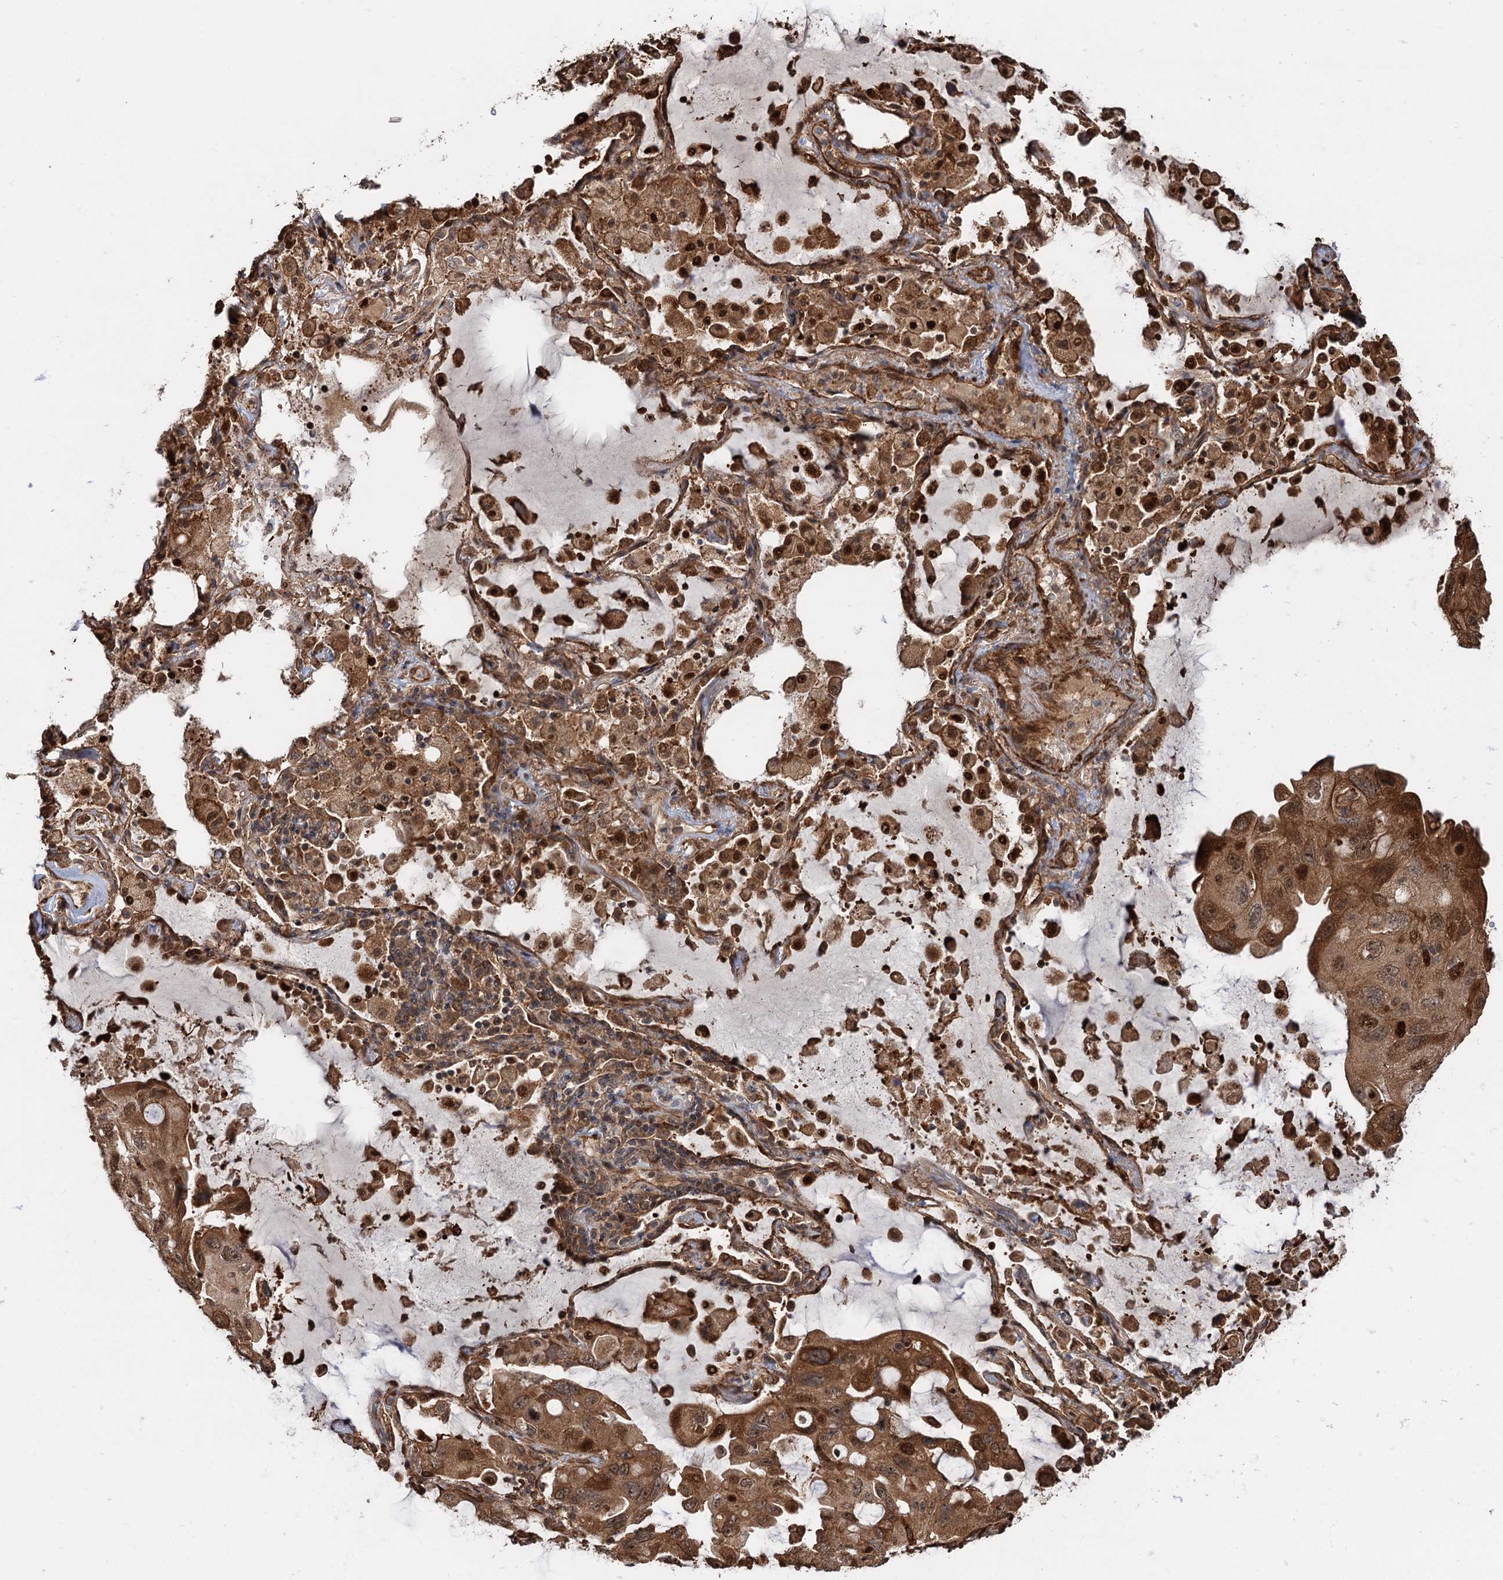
{"staining": {"intensity": "moderate", "quantity": ">75%", "location": "cytoplasmic/membranous,nuclear"}, "tissue": "lung cancer", "cell_type": "Tumor cells", "image_type": "cancer", "snomed": [{"axis": "morphology", "description": "Squamous cell carcinoma, NOS"}, {"axis": "topography", "description": "Lung"}], "caption": "Protein staining by immunohistochemistry reveals moderate cytoplasmic/membranous and nuclear expression in about >75% of tumor cells in lung cancer (squamous cell carcinoma). The staining was performed using DAB (3,3'-diaminobenzidine) to visualize the protein expression in brown, while the nuclei were stained in blue with hematoxylin (Magnification: 20x).", "gene": "SNRNP25", "patient": {"sex": "female", "age": 73}}